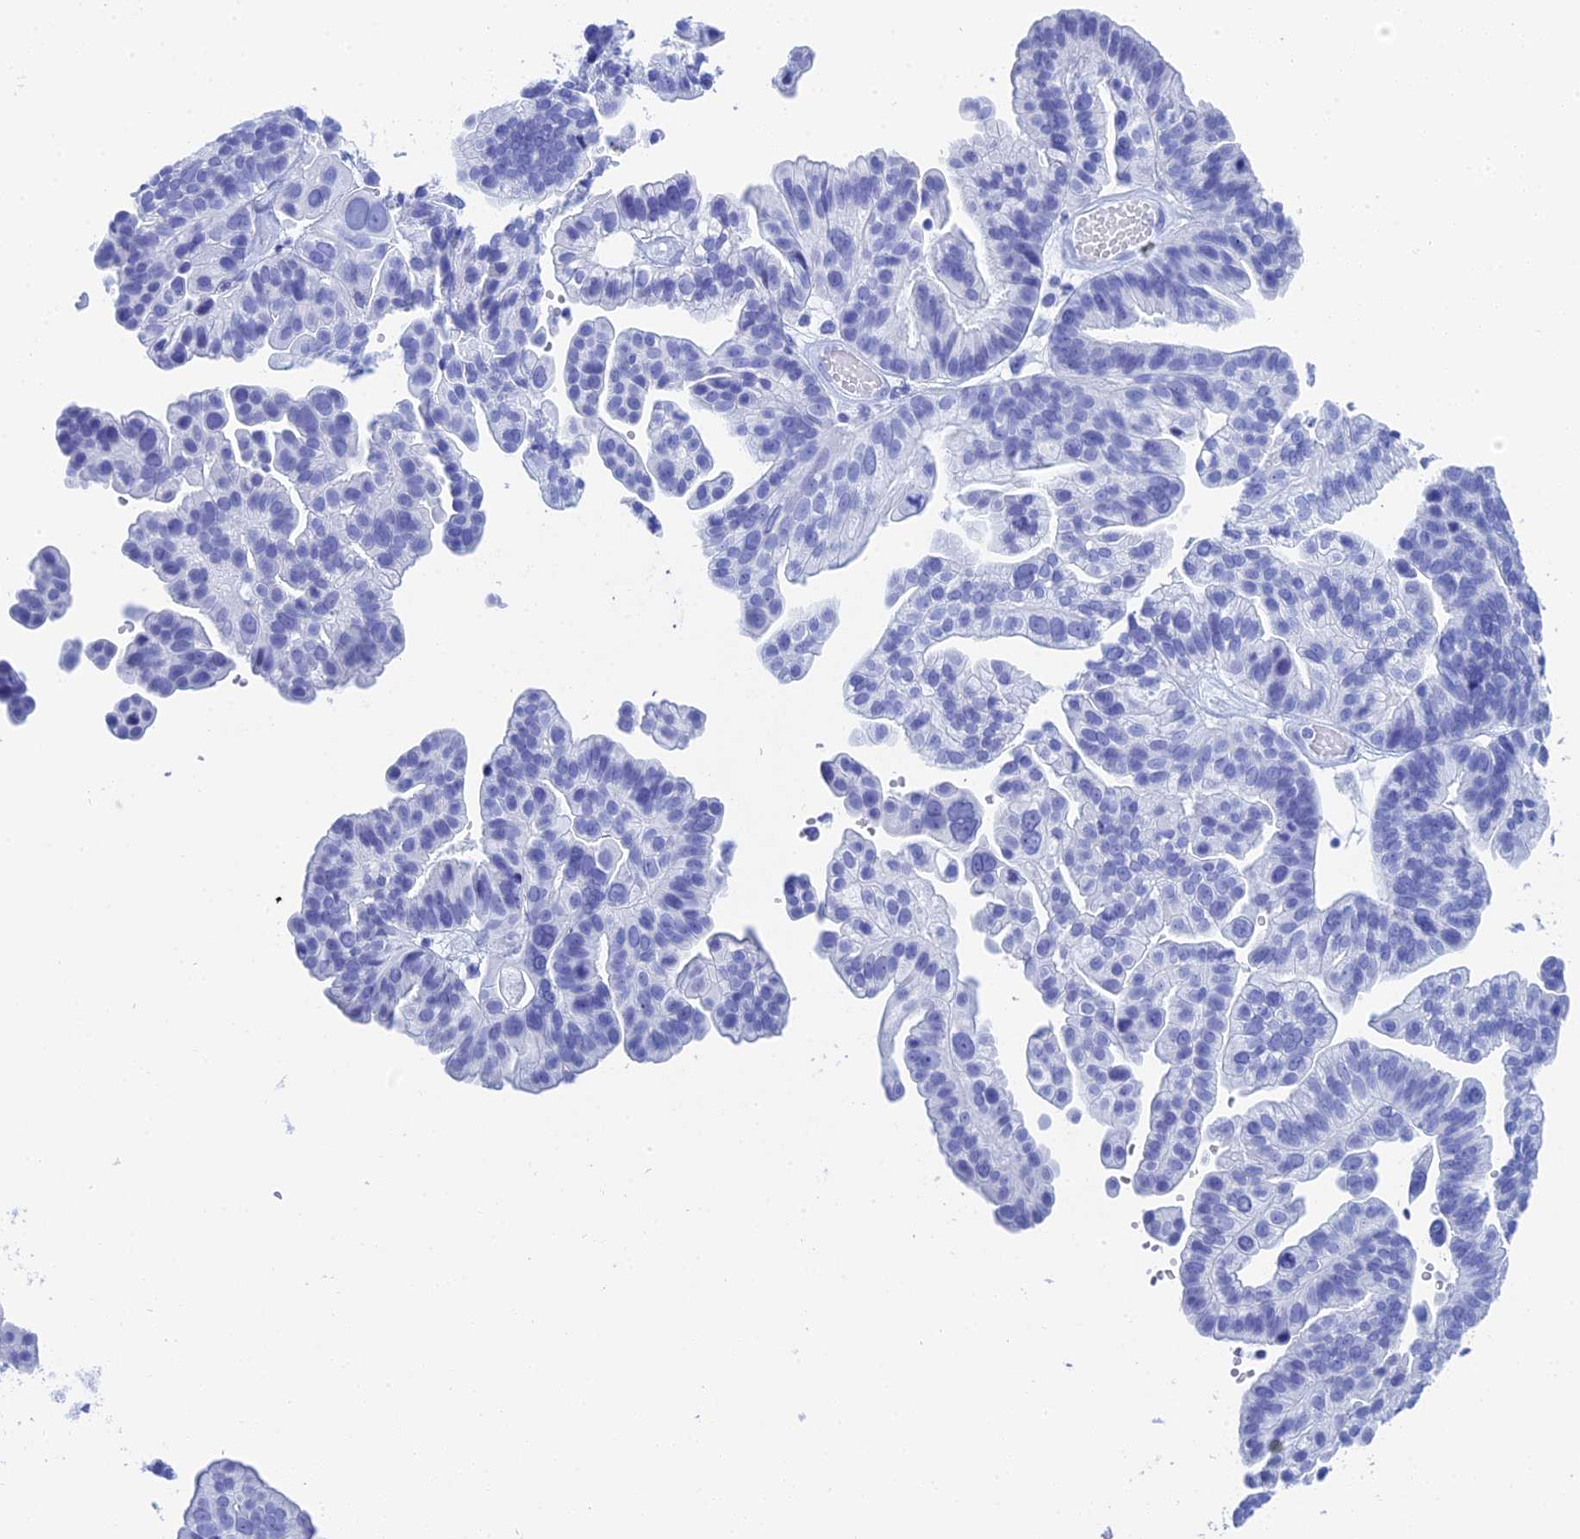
{"staining": {"intensity": "negative", "quantity": "none", "location": "none"}, "tissue": "ovarian cancer", "cell_type": "Tumor cells", "image_type": "cancer", "snomed": [{"axis": "morphology", "description": "Cystadenocarcinoma, serous, NOS"}, {"axis": "topography", "description": "Ovary"}], "caption": "Micrograph shows no significant protein expression in tumor cells of ovarian cancer (serous cystadenocarcinoma). The staining is performed using DAB (3,3'-diaminobenzidine) brown chromogen with nuclei counter-stained in using hematoxylin.", "gene": "TEX101", "patient": {"sex": "female", "age": 56}}